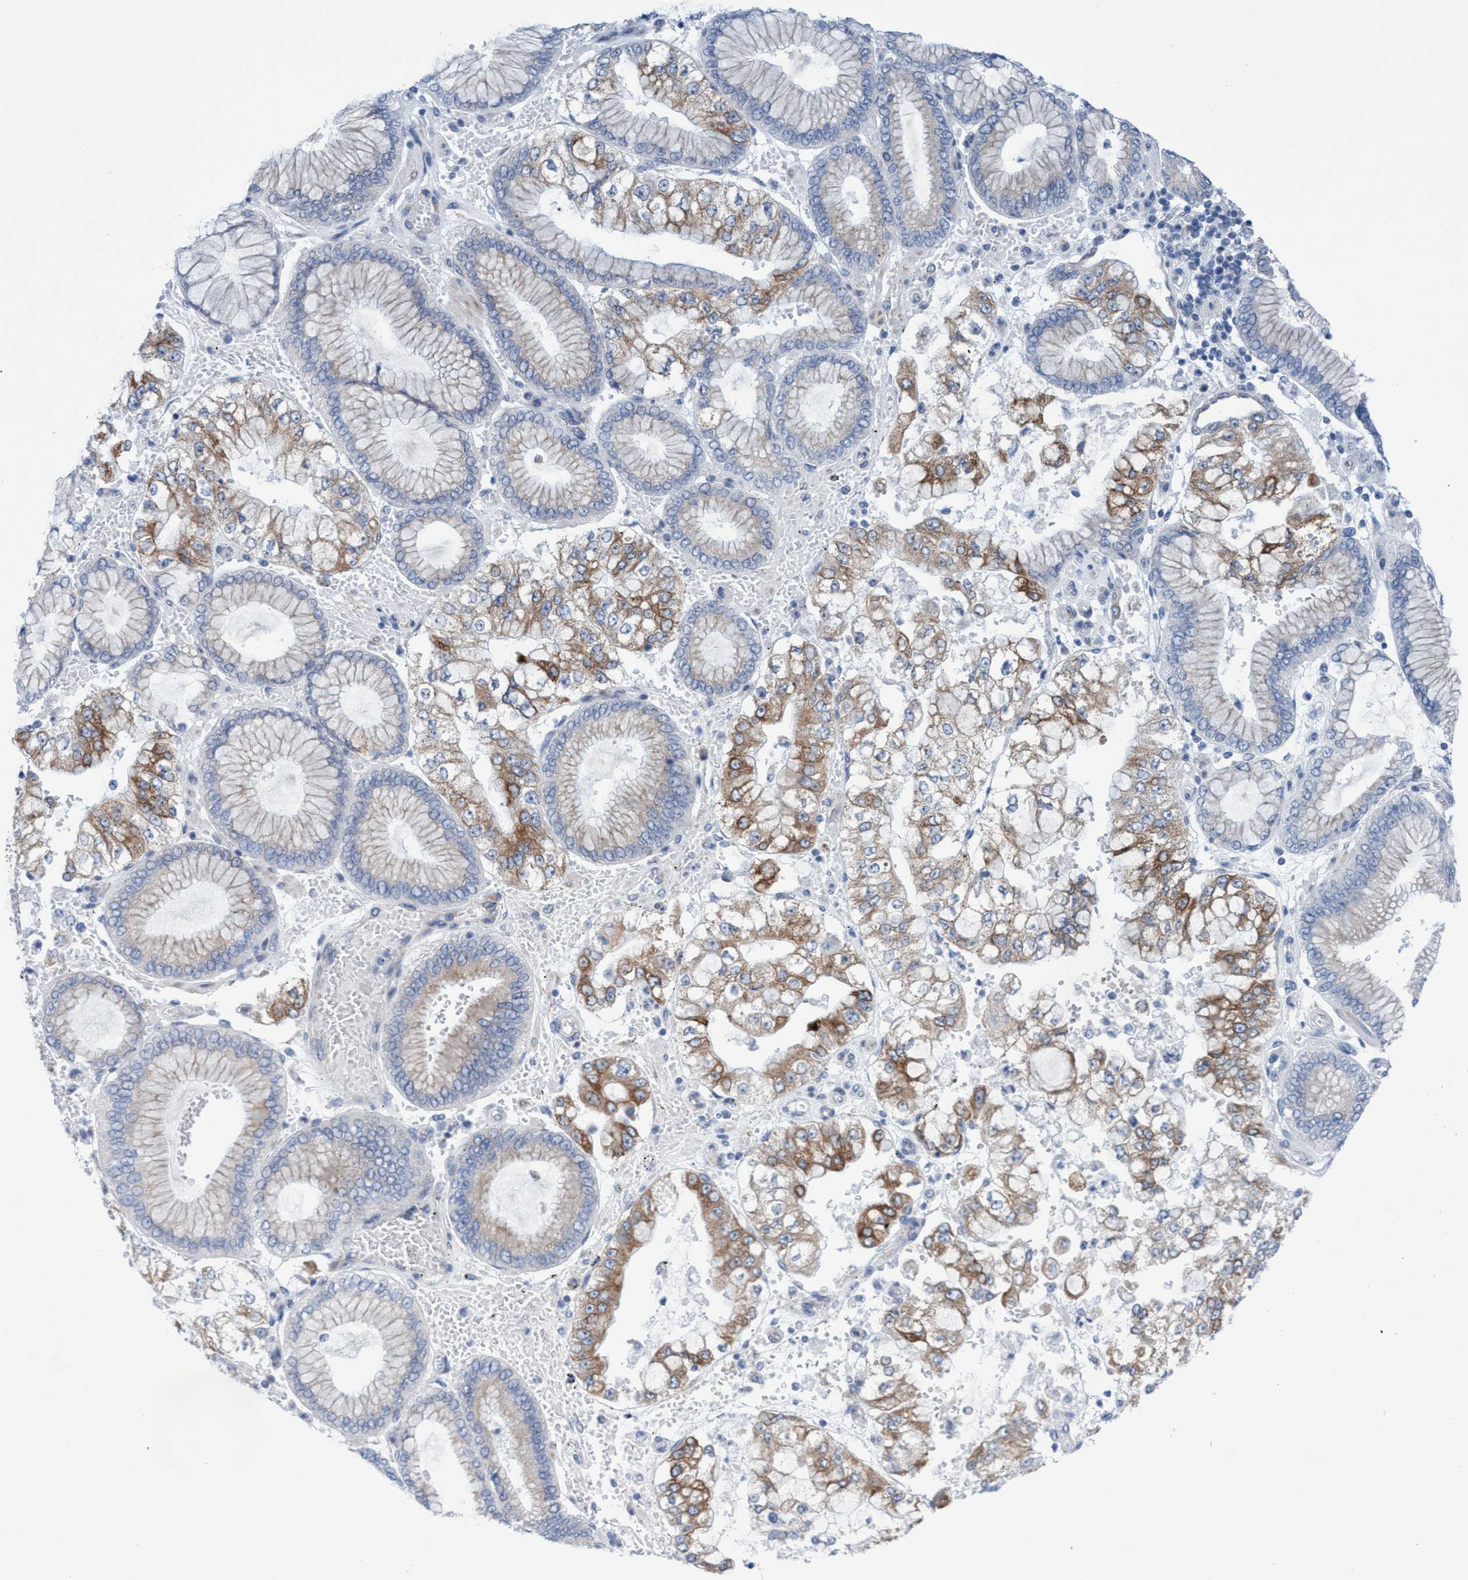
{"staining": {"intensity": "moderate", "quantity": "25%-75%", "location": "cytoplasmic/membranous"}, "tissue": "stomach cancer", "cell_type": "Tumor cells", "image_type": "cancer", "snomed": [{"axis": "morphology", "description": "Adenocarcinoma, NOS"}, {"axis": "topography", "description": "Stomach"}], "caption": "This is an image of immunohistochemistry staining of stomach adenocarcinoma, which shows moderate staining in the cytoplasmic/membranous of tumor cells.", "gene": "RSAD1", "patient": {"sex": "male", "age": 76}}